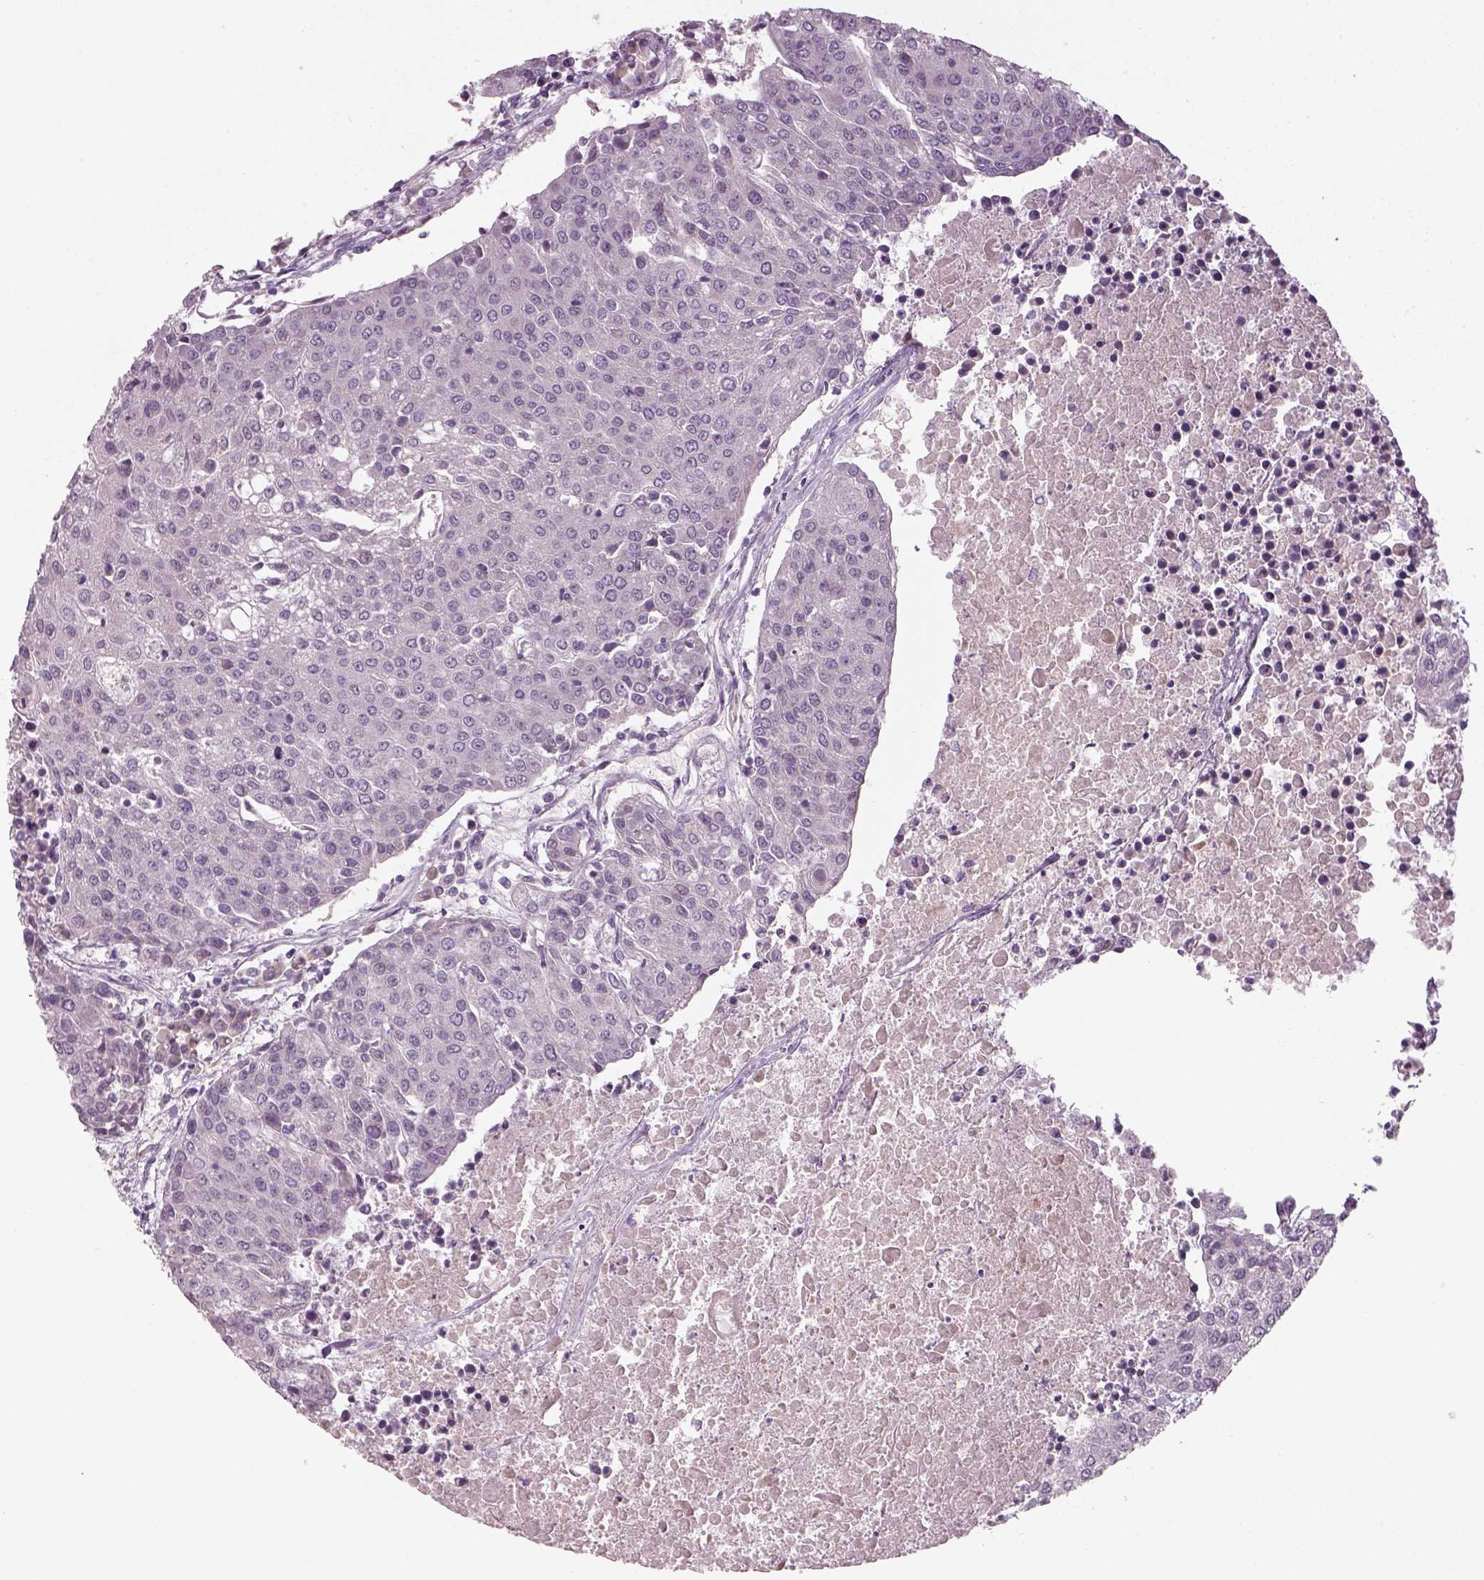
{"staining": {"intensity": "negative", "quantity": "none", "location": "none"}, "tissue": "urothelial cancer", "cell_type": "Tumor cells", "image_type": "cancer", "snomed": [{"axis": "morphology", "description": "Urothelial carcinoma, High grade"}, {"axis": "topography", "description": "Urinary bladder"}], "caption": "Immunohistochemistry (IHC) of human urothelial cancer demonstrates no expression in tumor cells.", "gene": "PENK", "patient": {"sex": "female", "age": 85}}